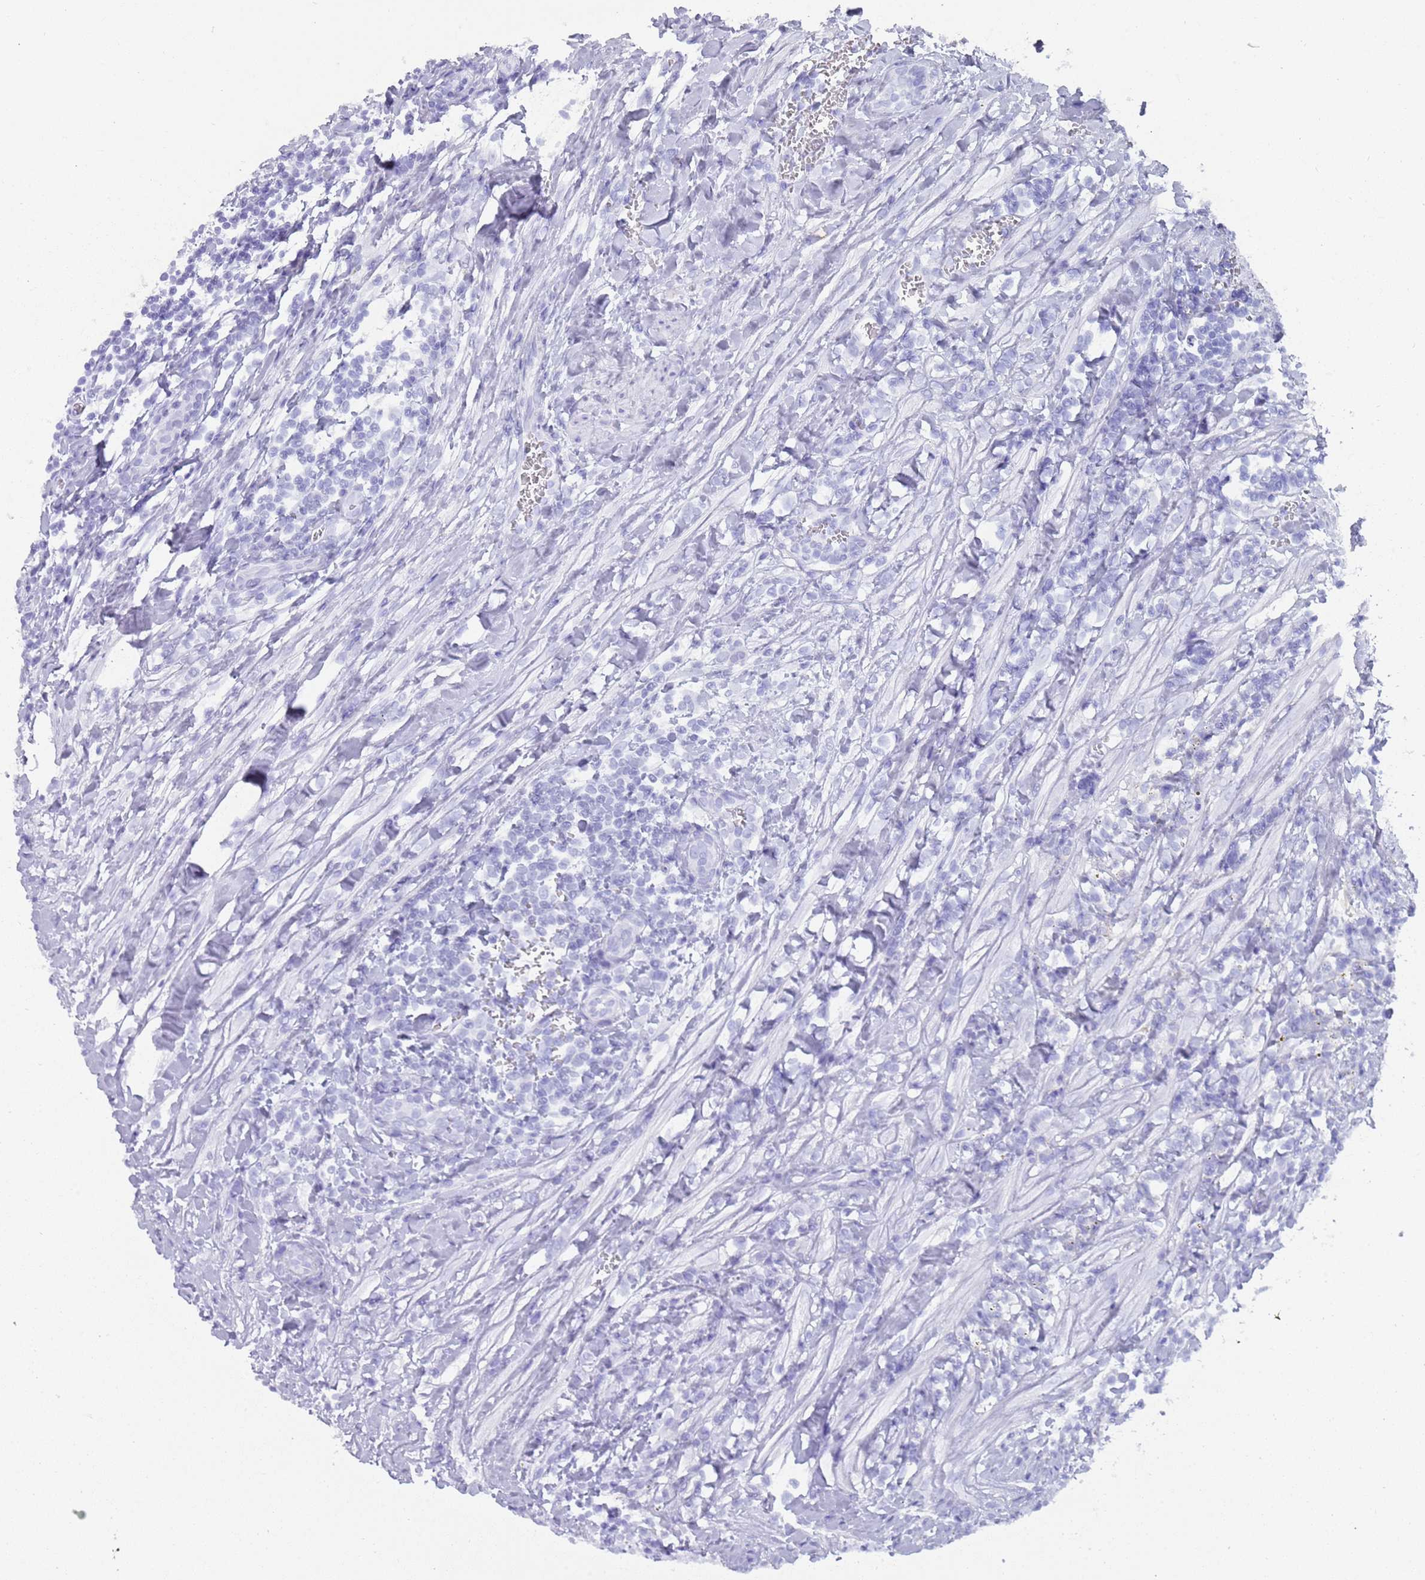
{"staining": {"intensity": "negative", "quantity": "none", "location": "none"}, "tissue": "testis cancer", "cell_type": "Tumor cells", "image_type": "cancer", "snomed": [{"axis": "morphology", "description": "Seminoma, NOS"}, {"axis": "morphology", "description": "Carcinoma, Embryonal, NOS"}, {"axis": "topography", "description": "Testis"}], "caption": "Immunohistochemistry of human seminoma (testis) displays no positivity in tumor cells.", "gene": "HDAC8", "patient": {"sex": "male", "age": 29}}